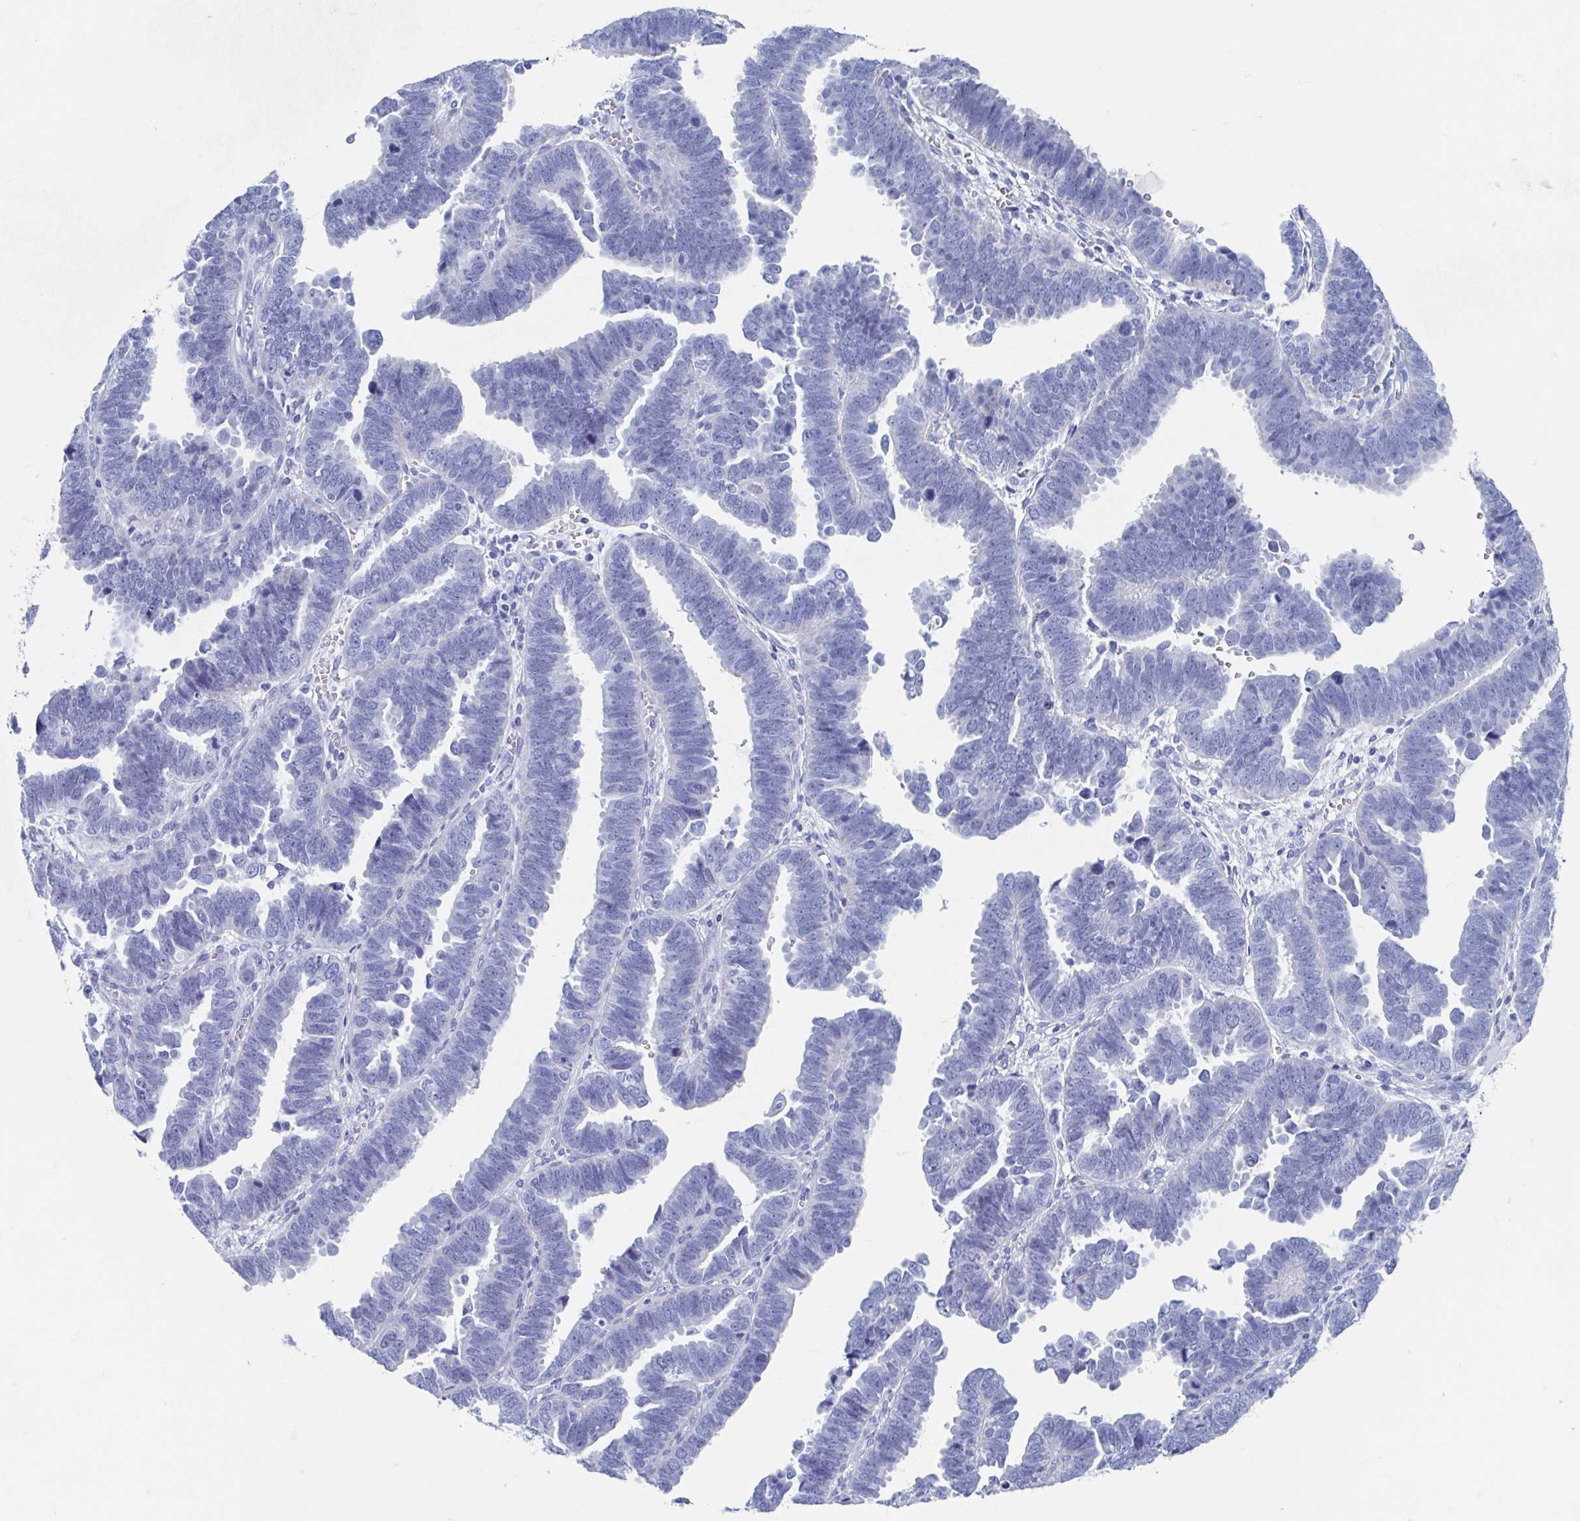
{"staining": {"intensity": "negative", "quantity": "none", "location": "none"}, "tissue": "endometrial cancer", "cell_type": "Tumor cells", "image_type": "cancer", "snomed": [{"axis": "morphology", "description": "Adenocarcinoma, NOS"}, {"axis": "topography", "description": "Endometrium"}], "caption": "Tumor cells show no significant staining in adenocarcinoma (endometrial).", "gene": "C10orf53", "patient": {"sex": "female", "age": 75}}